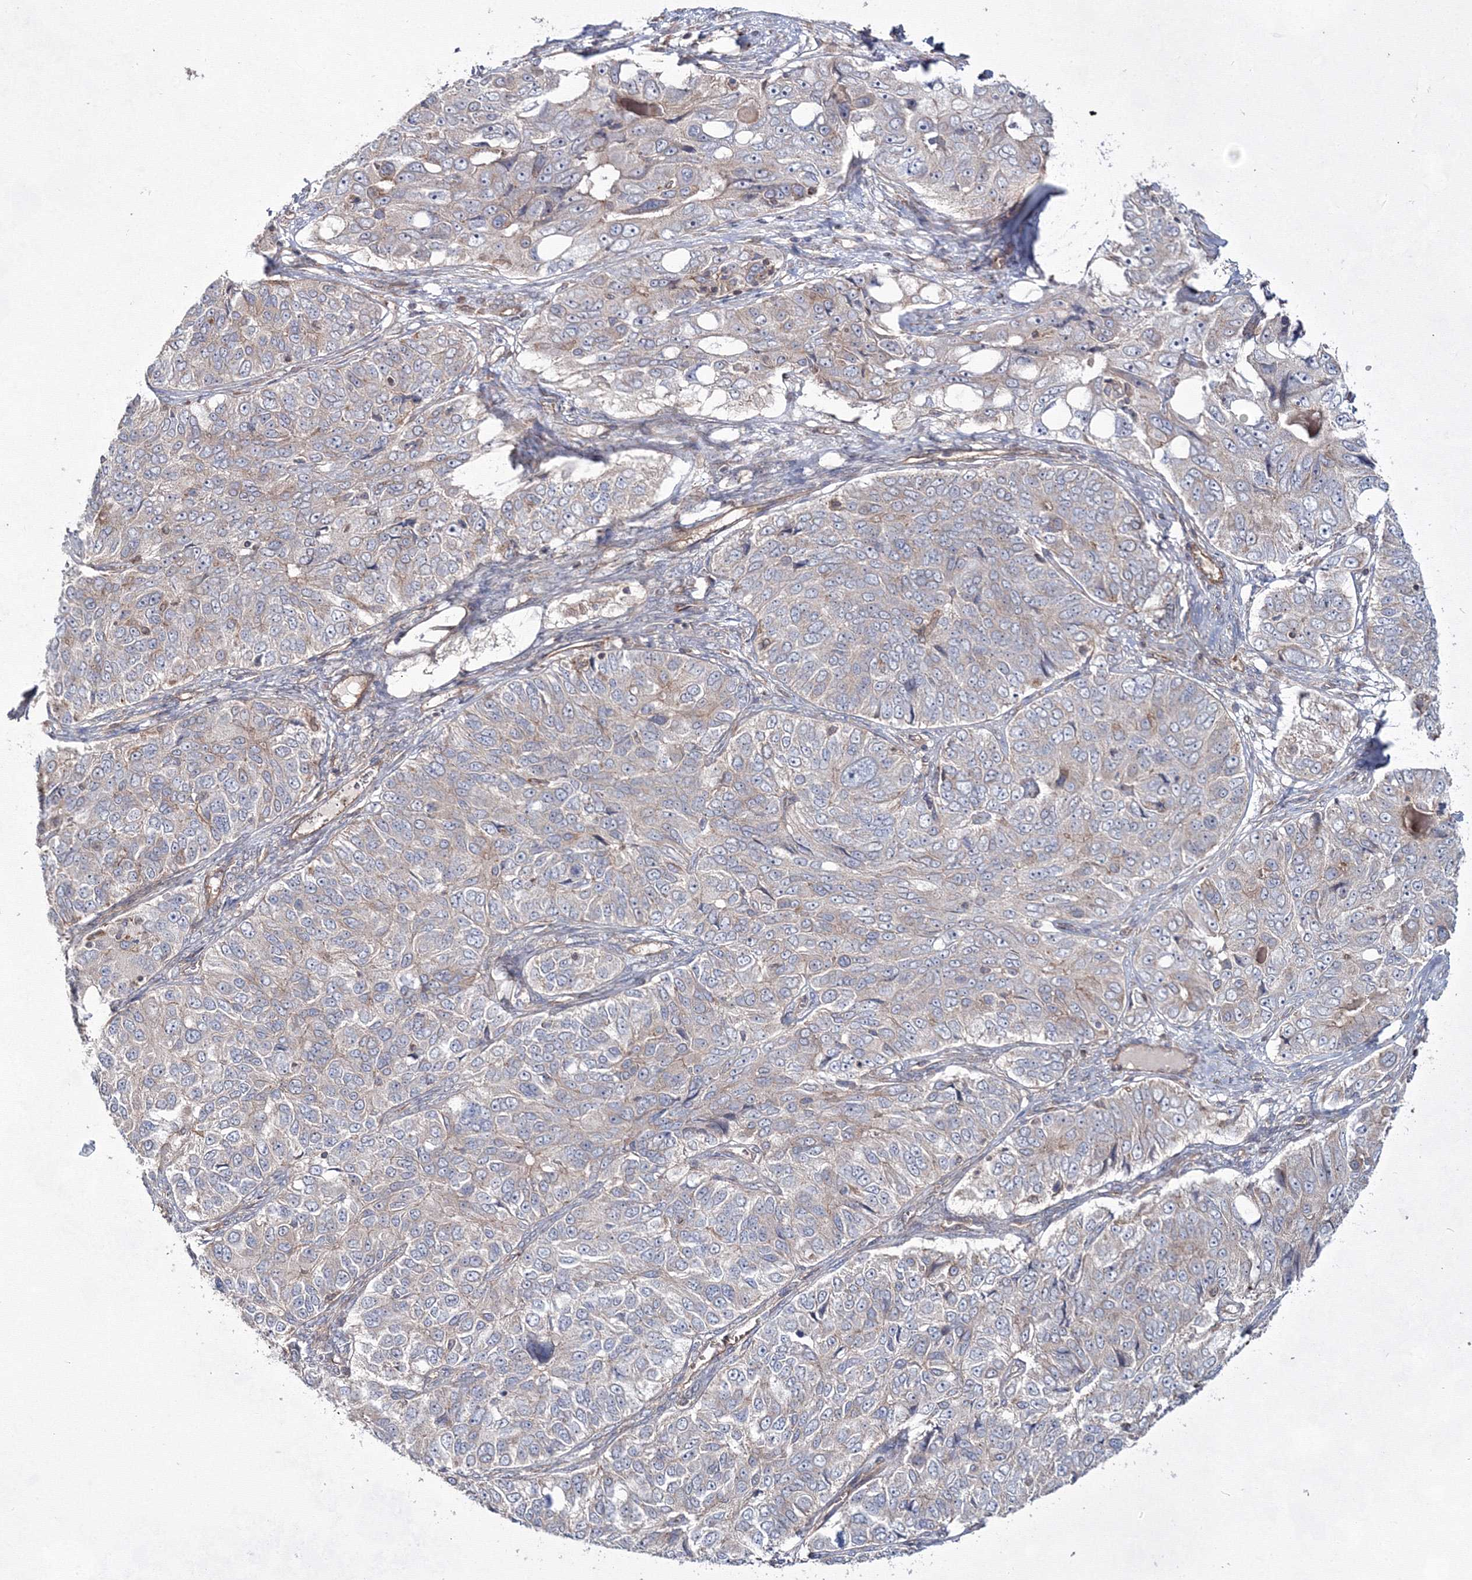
{"staining": {"intensity": "weak", "quantity": "<25%", "location": "cytoplasmic/membranous"}, "tissue": "ovarian cancer", "cell_type": "Tumor cells", "image_type": "cancer", "snomed": [{"axis": "morphology", "description": "Carcinoma, endometroid"}, {"axis": "topography", "description": "Ovary"}], "caption": "Image shows no protein positivity in tumor cells of endometroid carcinoma (ovarian) tissue.", "gene": "EXOC6", "patient": {"sex": "female", "age": 51}}